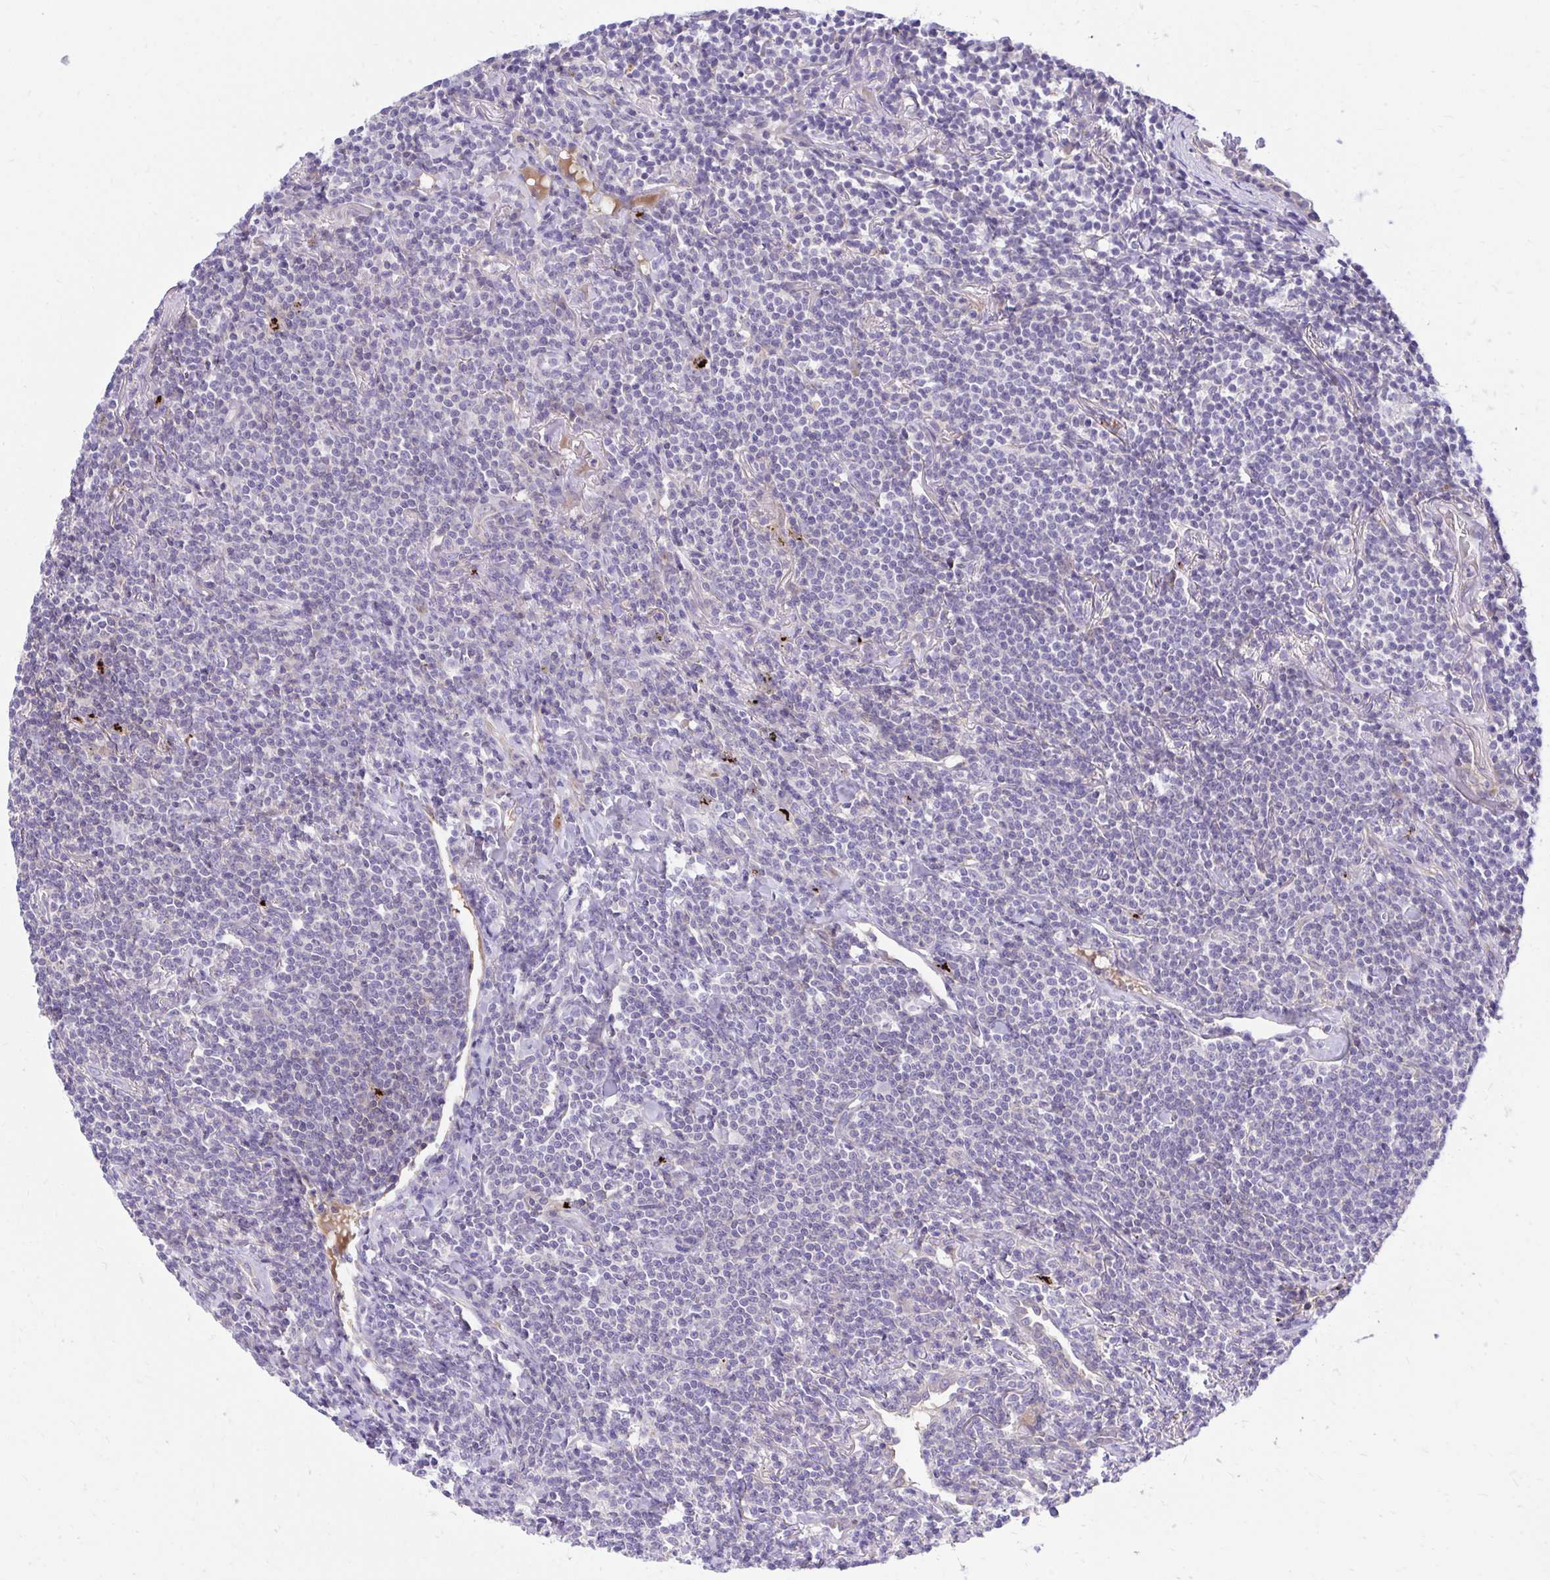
{"staining": {"intensity": "negative", "quantity": "none", "location": "none"}, "tissue": "lymphoma", "cell_type": "Tumor cells", "image_type": "cancer", "snomed": [{"axis": "morphology", "description": "Malignant lymphoma, non-Hodgkin's type, Low grade"}, {"axis": "topography", "description": "Lung"}], "caption": "A high-resolution image shows immunohistochemistry (IHC) staining of lymphoma, which displays no significant positivity in tumor cells. (DAB (3,3'-diaminobenzidine) immunohistochemistry with hematoxylin counter stain).", "gene": "TP53I11", "patient": {"sex": "female", "age": 71}}